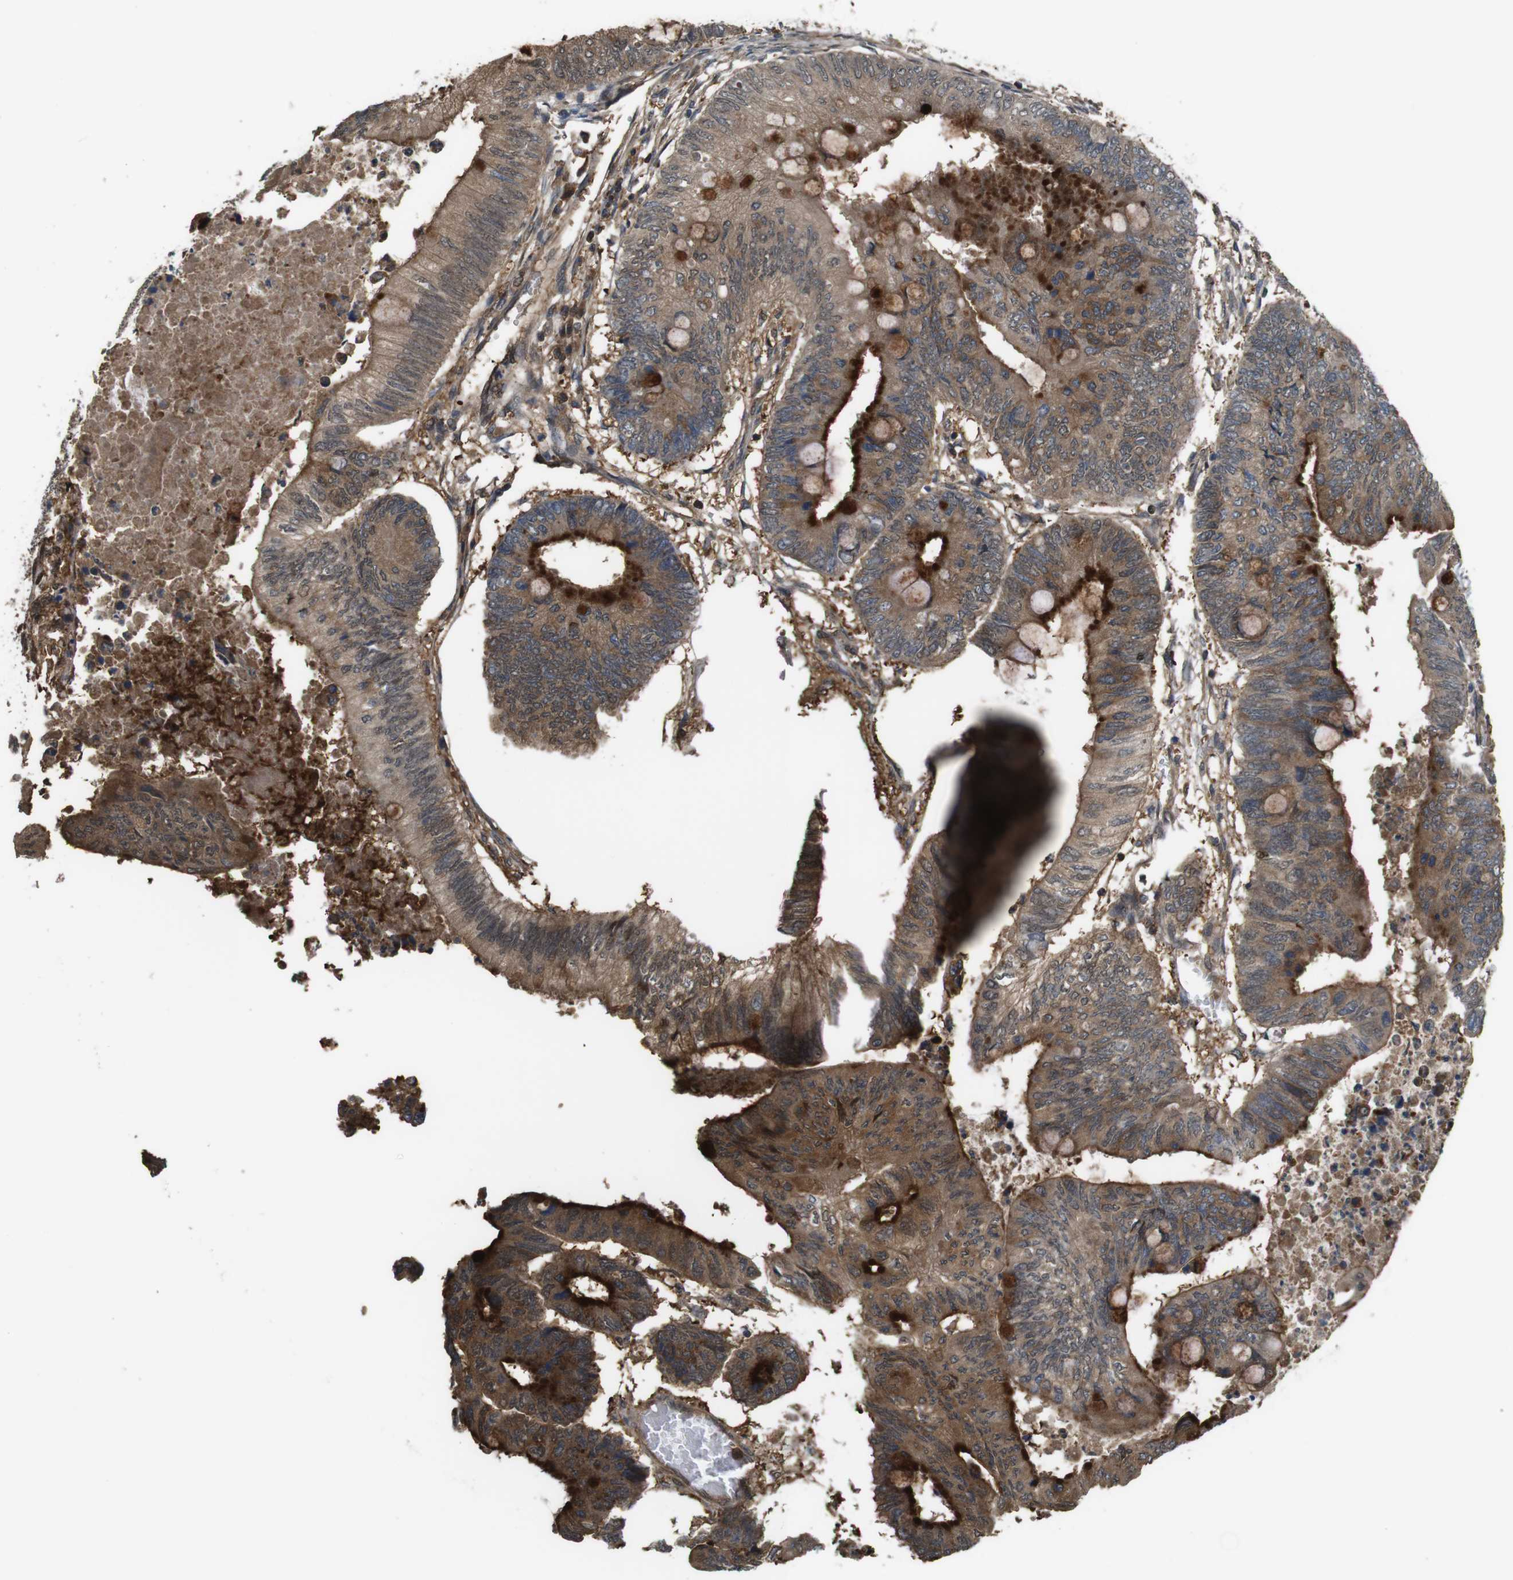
{"staining": {"intensity": "moderate", "quantity": ">75%", "location": "cytoplasmic/membranous"}, "tissue": "colorectal cancer", "cell_type": "Tumor cells", "image_type": "cancer", "snomed": [{"axis": "morphology", "description": "Normal tissue, NOS"}, {"axis": "morphology", "description": "Adenocarcinoma, NOS"}, {"axis": "topography", "description": "Rectum"}, {"axis": "topography", "description": "Peripheral nerve tissue"}], "caption": "Immunohistochemistry (IHC) image of neoplastic tissue: human colorectal adenocarcinoma stained using immunohistochemistry reveals medium levels of moderate protein expression localized specifically in the cytoplasmic/membranous of tumor cells, appearing as a cytoplasmic/membranous brown color.", "gene": "ARHGDIA", "patient": {"sex": "male", "age": 92}}